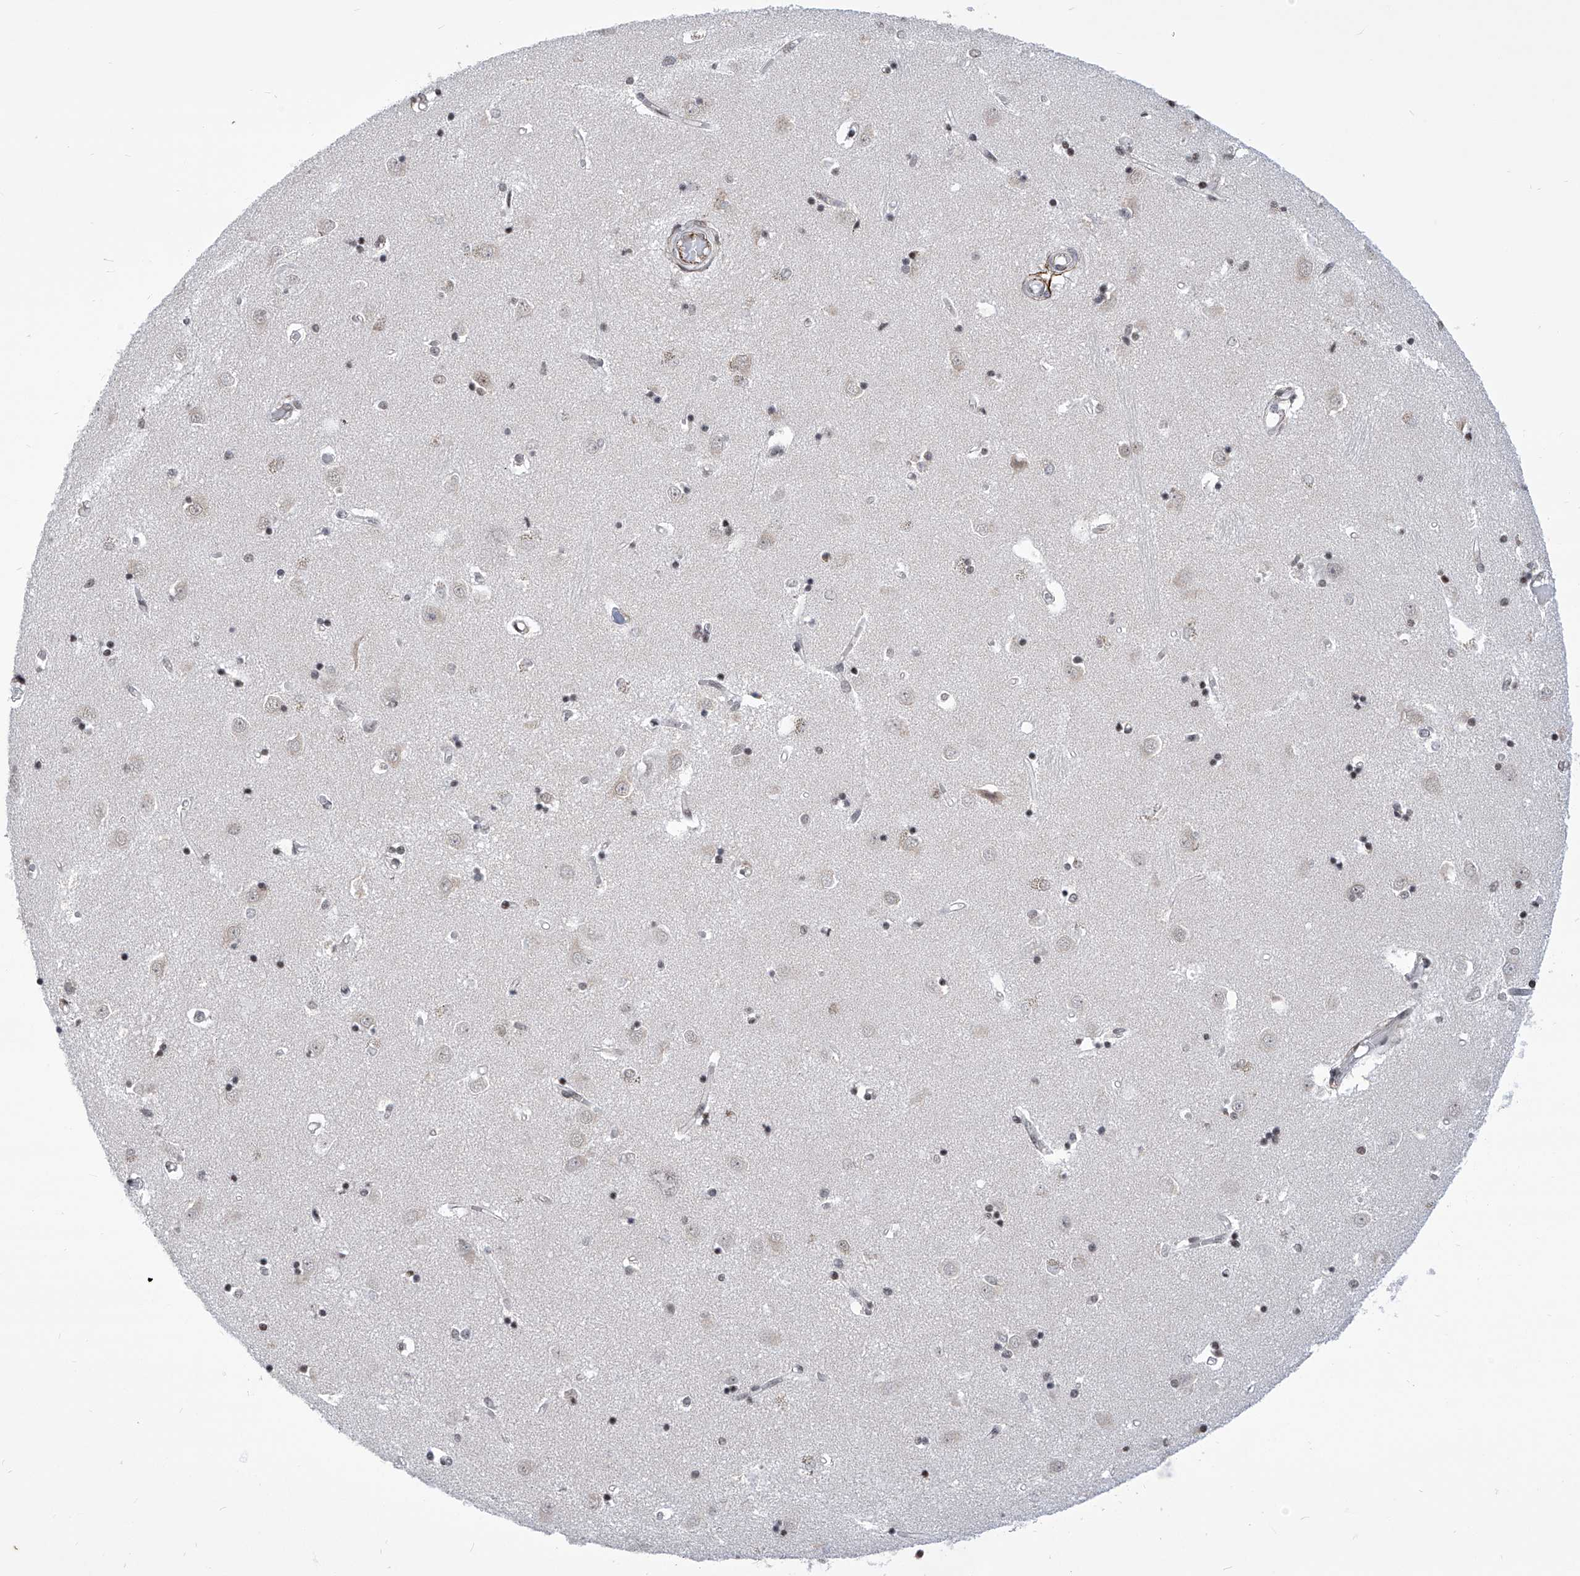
{"staining": {"intensity": "moderate", "quantity": "25%-75%", "location": "nuclear"}, "tissue": "caudate", "cell_type": "Glial cells", "image_type": "normal", "snomed": [{"axis": "morphology", "description": "Normal tissue, NOS"}, {"axis": "topography", "description": "Lateral ventricle wall"}], "caption": "IHC staining of normal caudate, which shows medium levels of moderate nuclear staining in approximately 25%-75% of glial cells indicating moderate nuclear protein positivity. The staining was performed using DAB (brown) for protein detection and nuclei were counterstained in hematoxylin (blue).", "gene": "CEP290", "patient": {"sex": "male", "age": 45}}